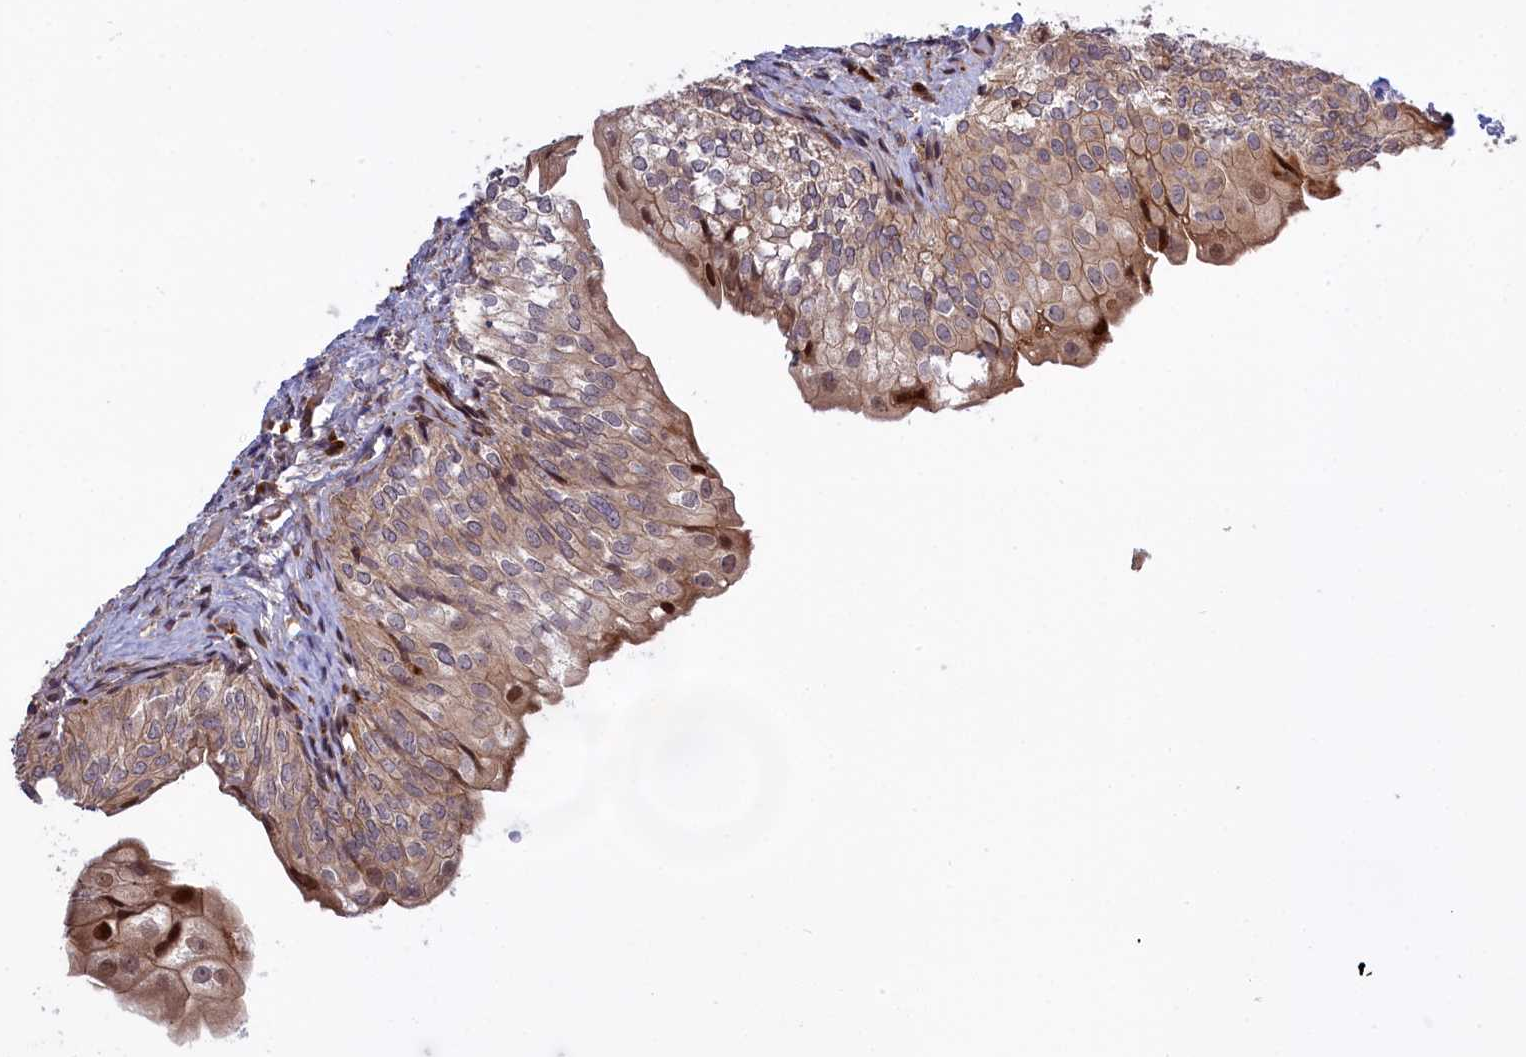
{"staining": {"intensity": "moderate", "quantity": "<25%", "location": "cytoplasmic/membranous"}, "tissue": "urinary bladder", "cell_type": "Urothelial cells", "image_type": "normal", "snomed": [{"axis": "morphology", "description": "Normal tissue, NOS"}, {"axis": "topography", "description": "Urinary bladder"}], "caption": "Moderate cytoplasmic/membranous staining is present in approximately <25% of urothelial cells in benign urinary bladder. The staining is performed using DAB brown chromogen to label protein expression. The nuclei are counter-stained blue using hematoxylin.", "gene": "DDX60L", "patient": {"sex": "male", "age": 55}}